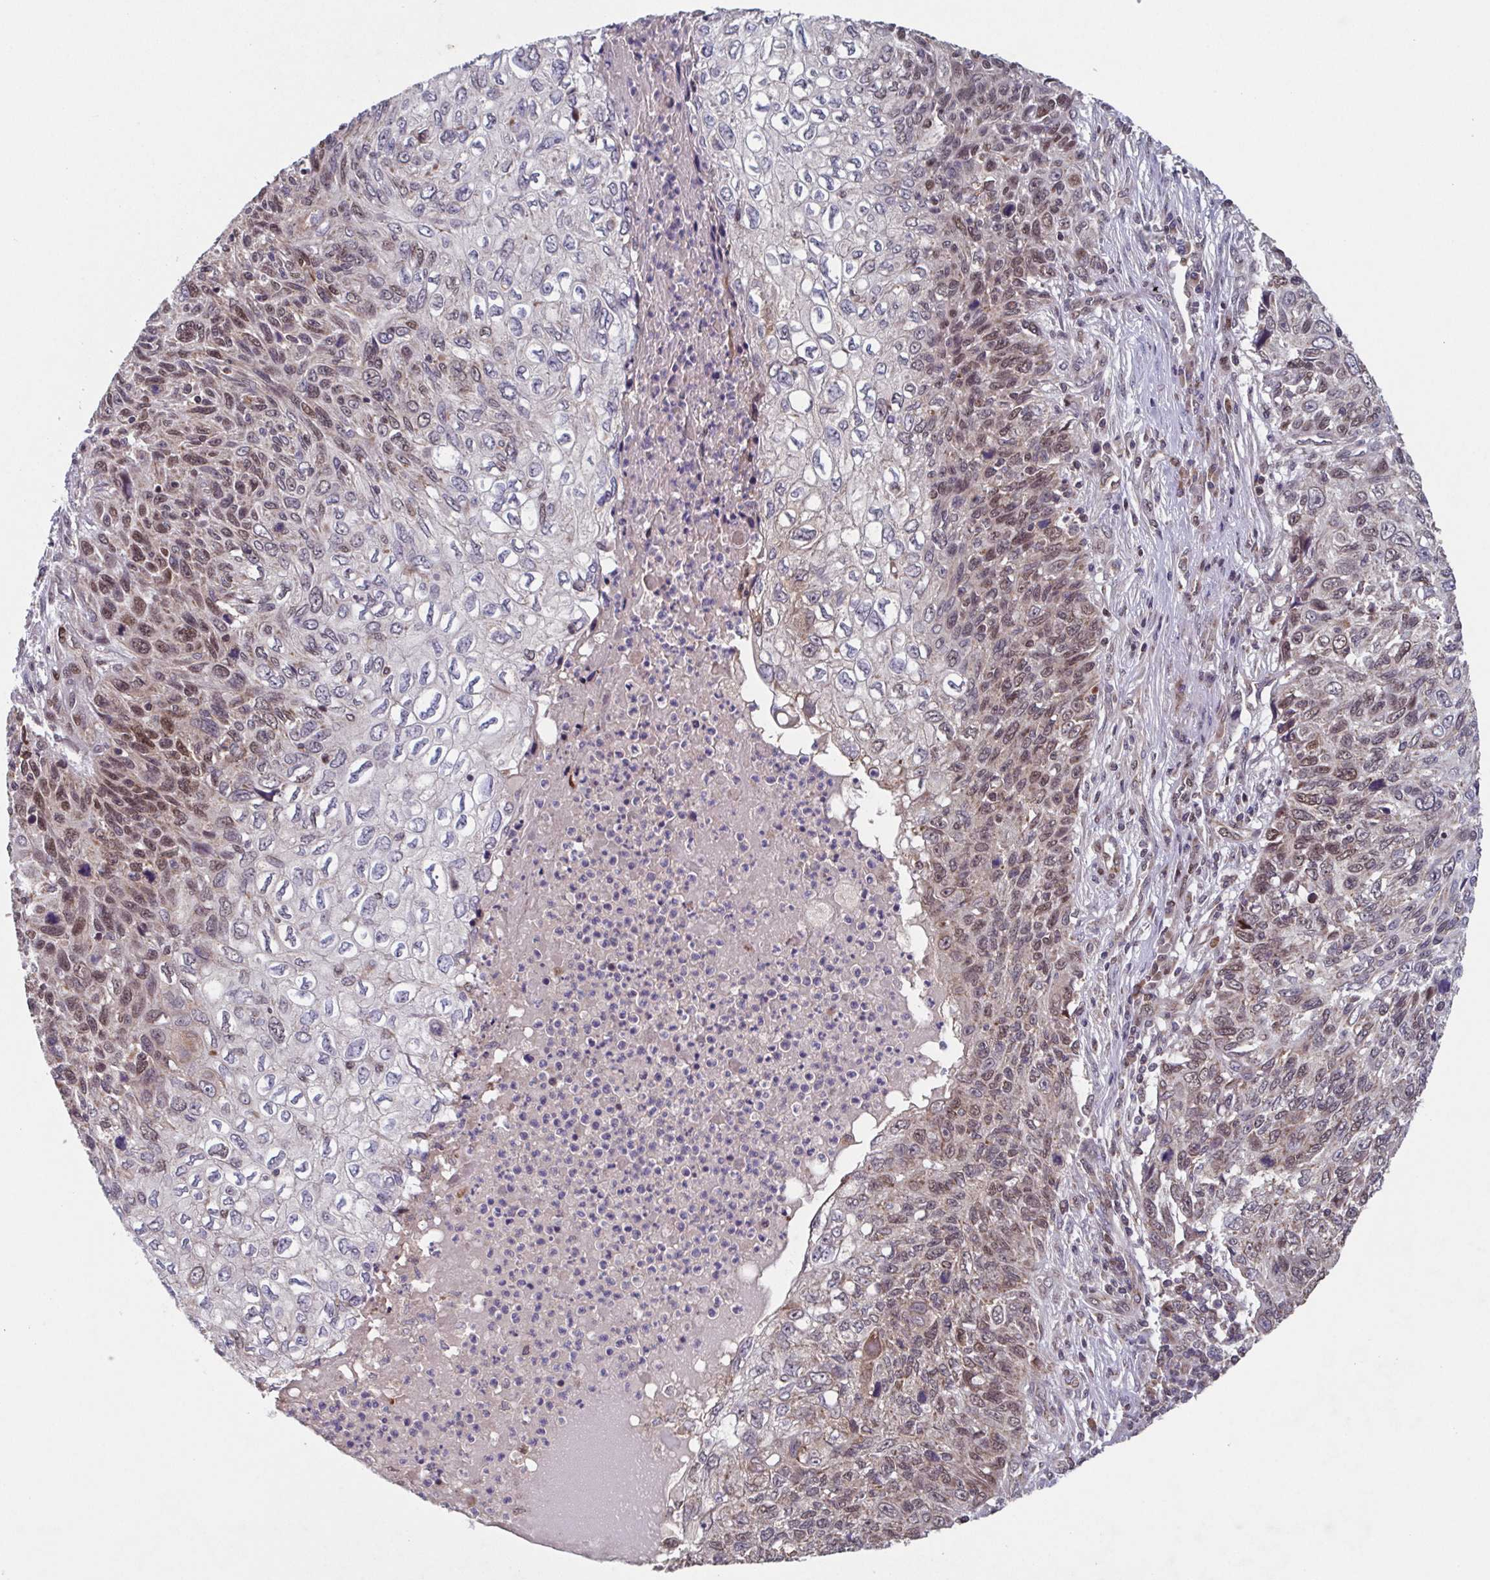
{"staining": {"intensity": "moderate", "quantity": "25%-75%", "location": "nuclear"}, "tissue": "skin cancer", "cell_type": "Tumor cells", "image_type": "cancer", "snomed": [{"axis": "morphology", "description": "Squamous cell carcinoma, NOS"}, {"axis": "topography", "description": "Skin"}], "caption": "Human skin squamous cell carcinoma stained with a brown dye exhibits moderate nuclear positive expression in about 25%-75% of tumor cells.", "gene": "TTC19", "patient": {"sex": "male", "age": 92}}